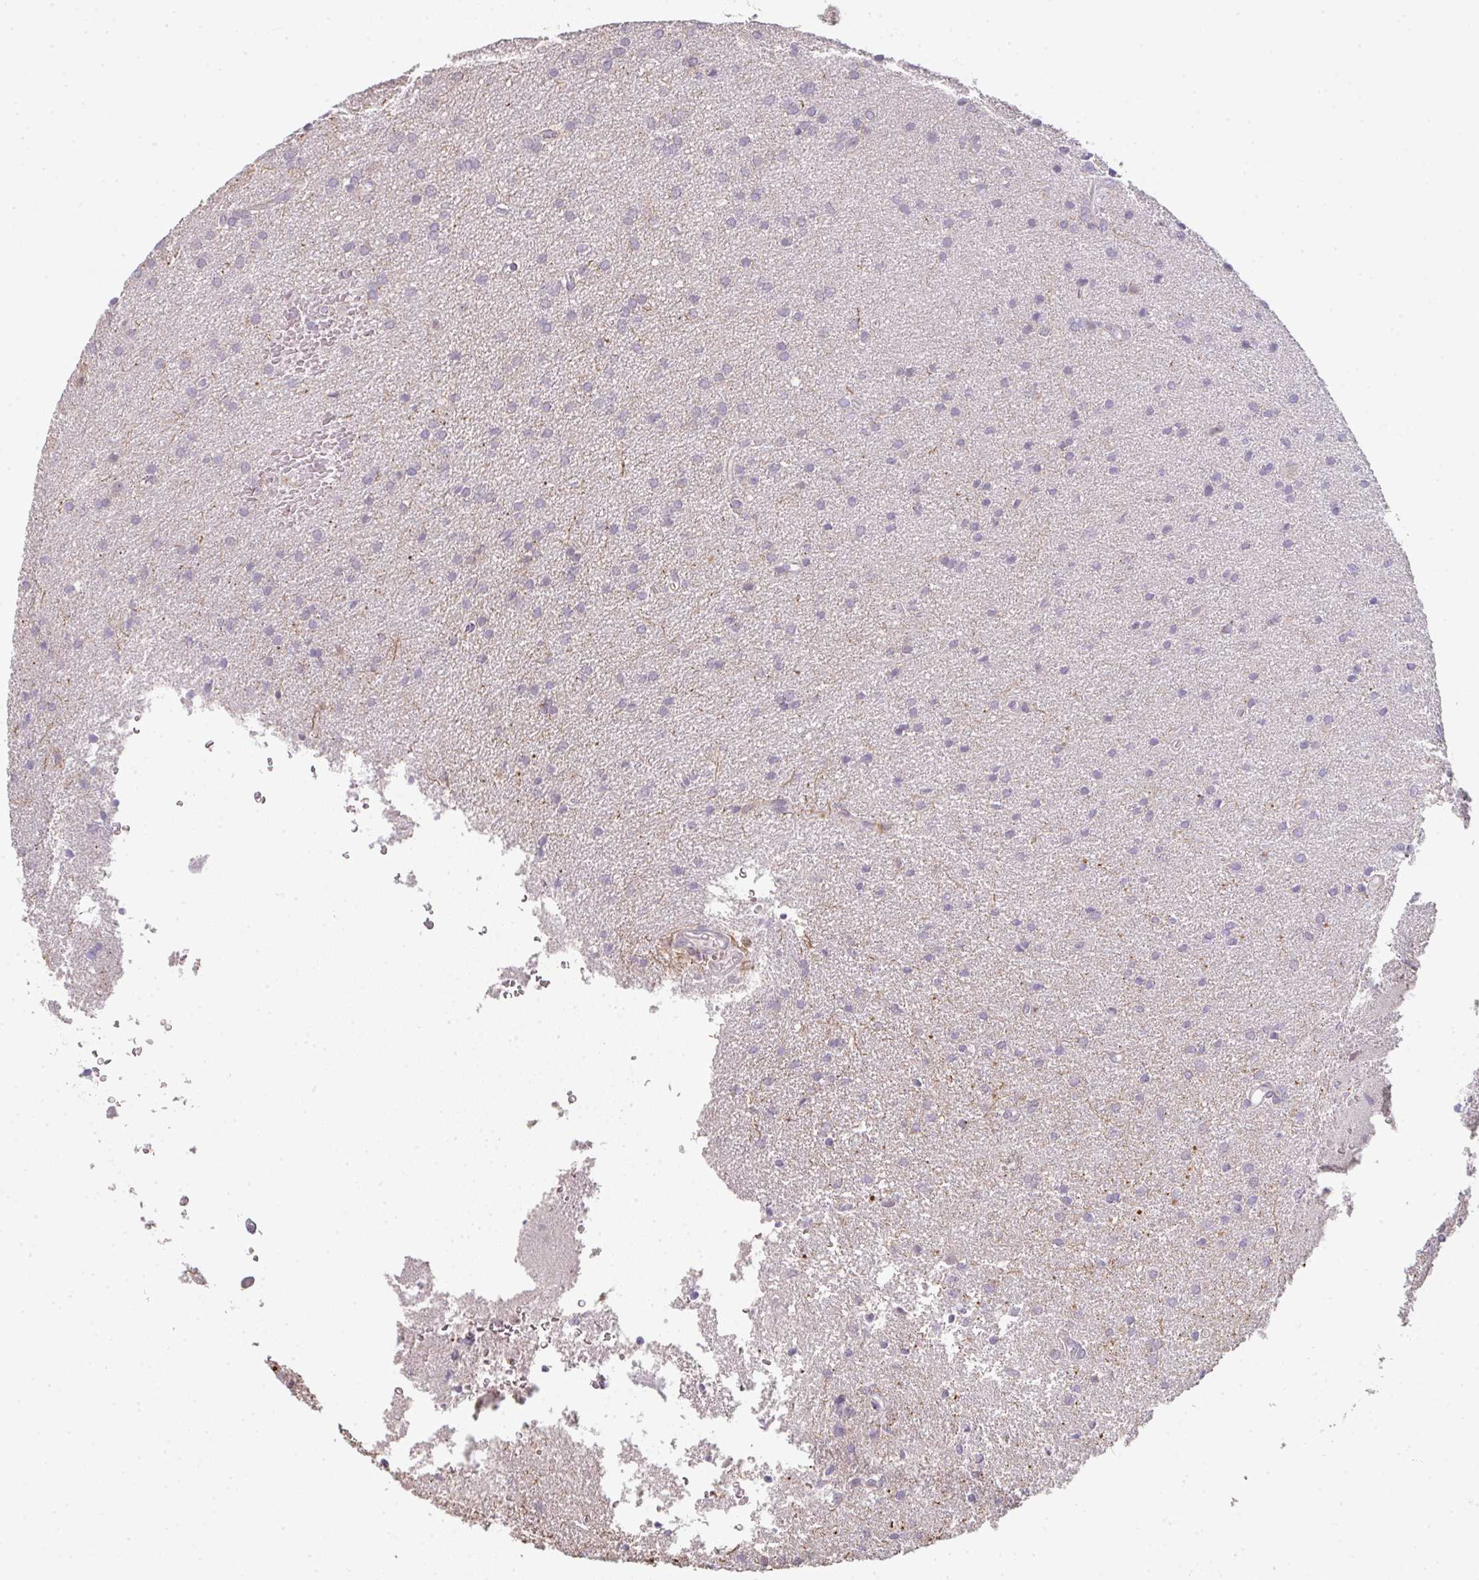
{"staining": {"intensity": "negative", "quantity": "none", "location": "none"}, "tissue": "glioma", "cell_type": "Tumor cells", "image_type": "cancer", "snomed": [{"axis": "morphology", "description": "Glioma, malignant, Low grade"}, {"axis": "topography", "description": "Brain"}], "caption": "Image shows no protein staining in tumor cells of malignant glioma (low-grade) tissue.", "gene": "TMEM237", "patient": {"sex": "female", "age": 34}}